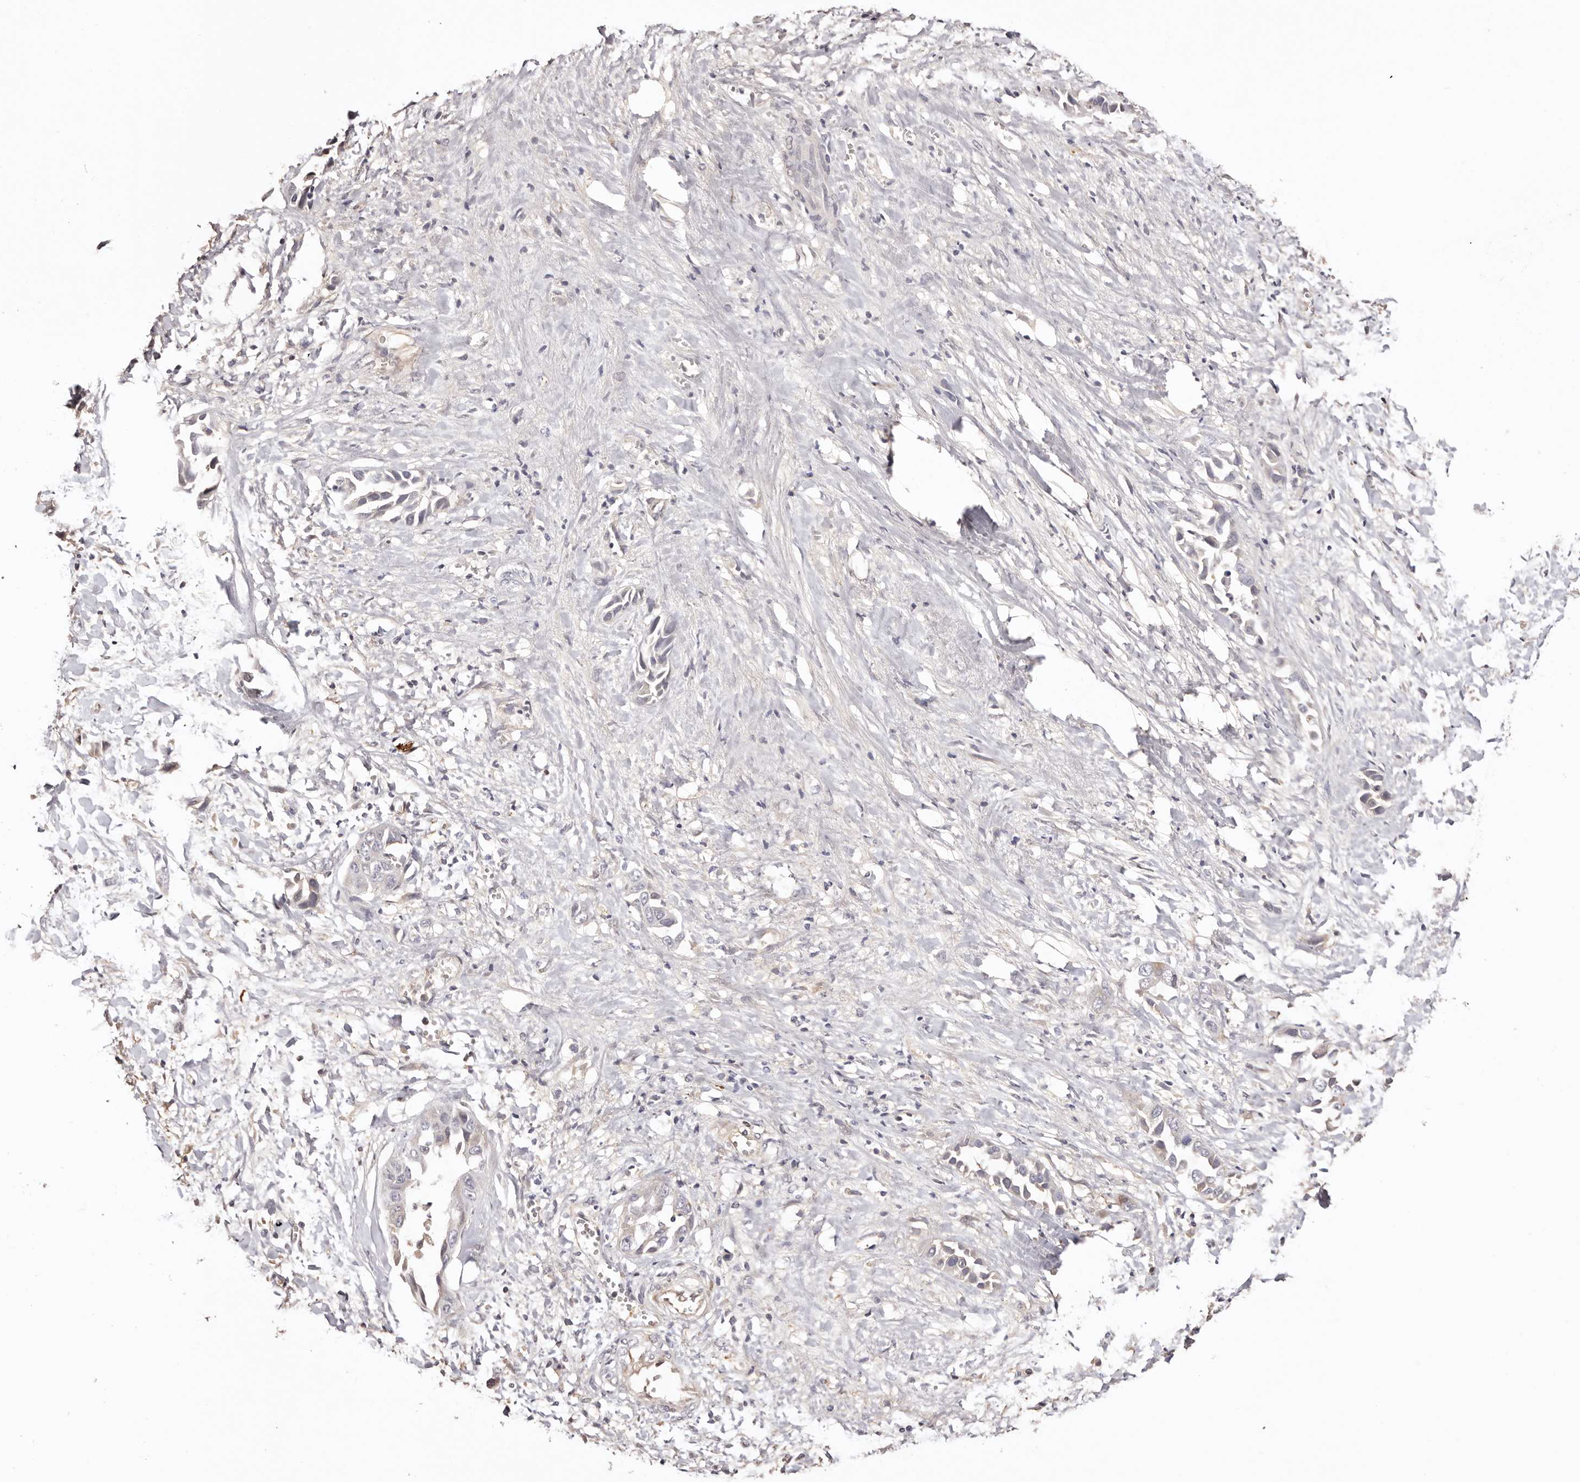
{"staining": {"intensity": "negative", "quantity": "none", "location": "none"}, "tissue": "liver cancer", "cell_type": "Tumor cells", "image_type": "cancer", "snomed": [{"axis": "morphology", "description": "Cholangiocarcinoma"}, {"axis": "topography", "description": "Liver"}], "caption": "Tumor cells show no significant protein expression in liver cholangiocarcinoma.", "gene": "ZNF557", "patient": {"sex": "female", "age": 52}}